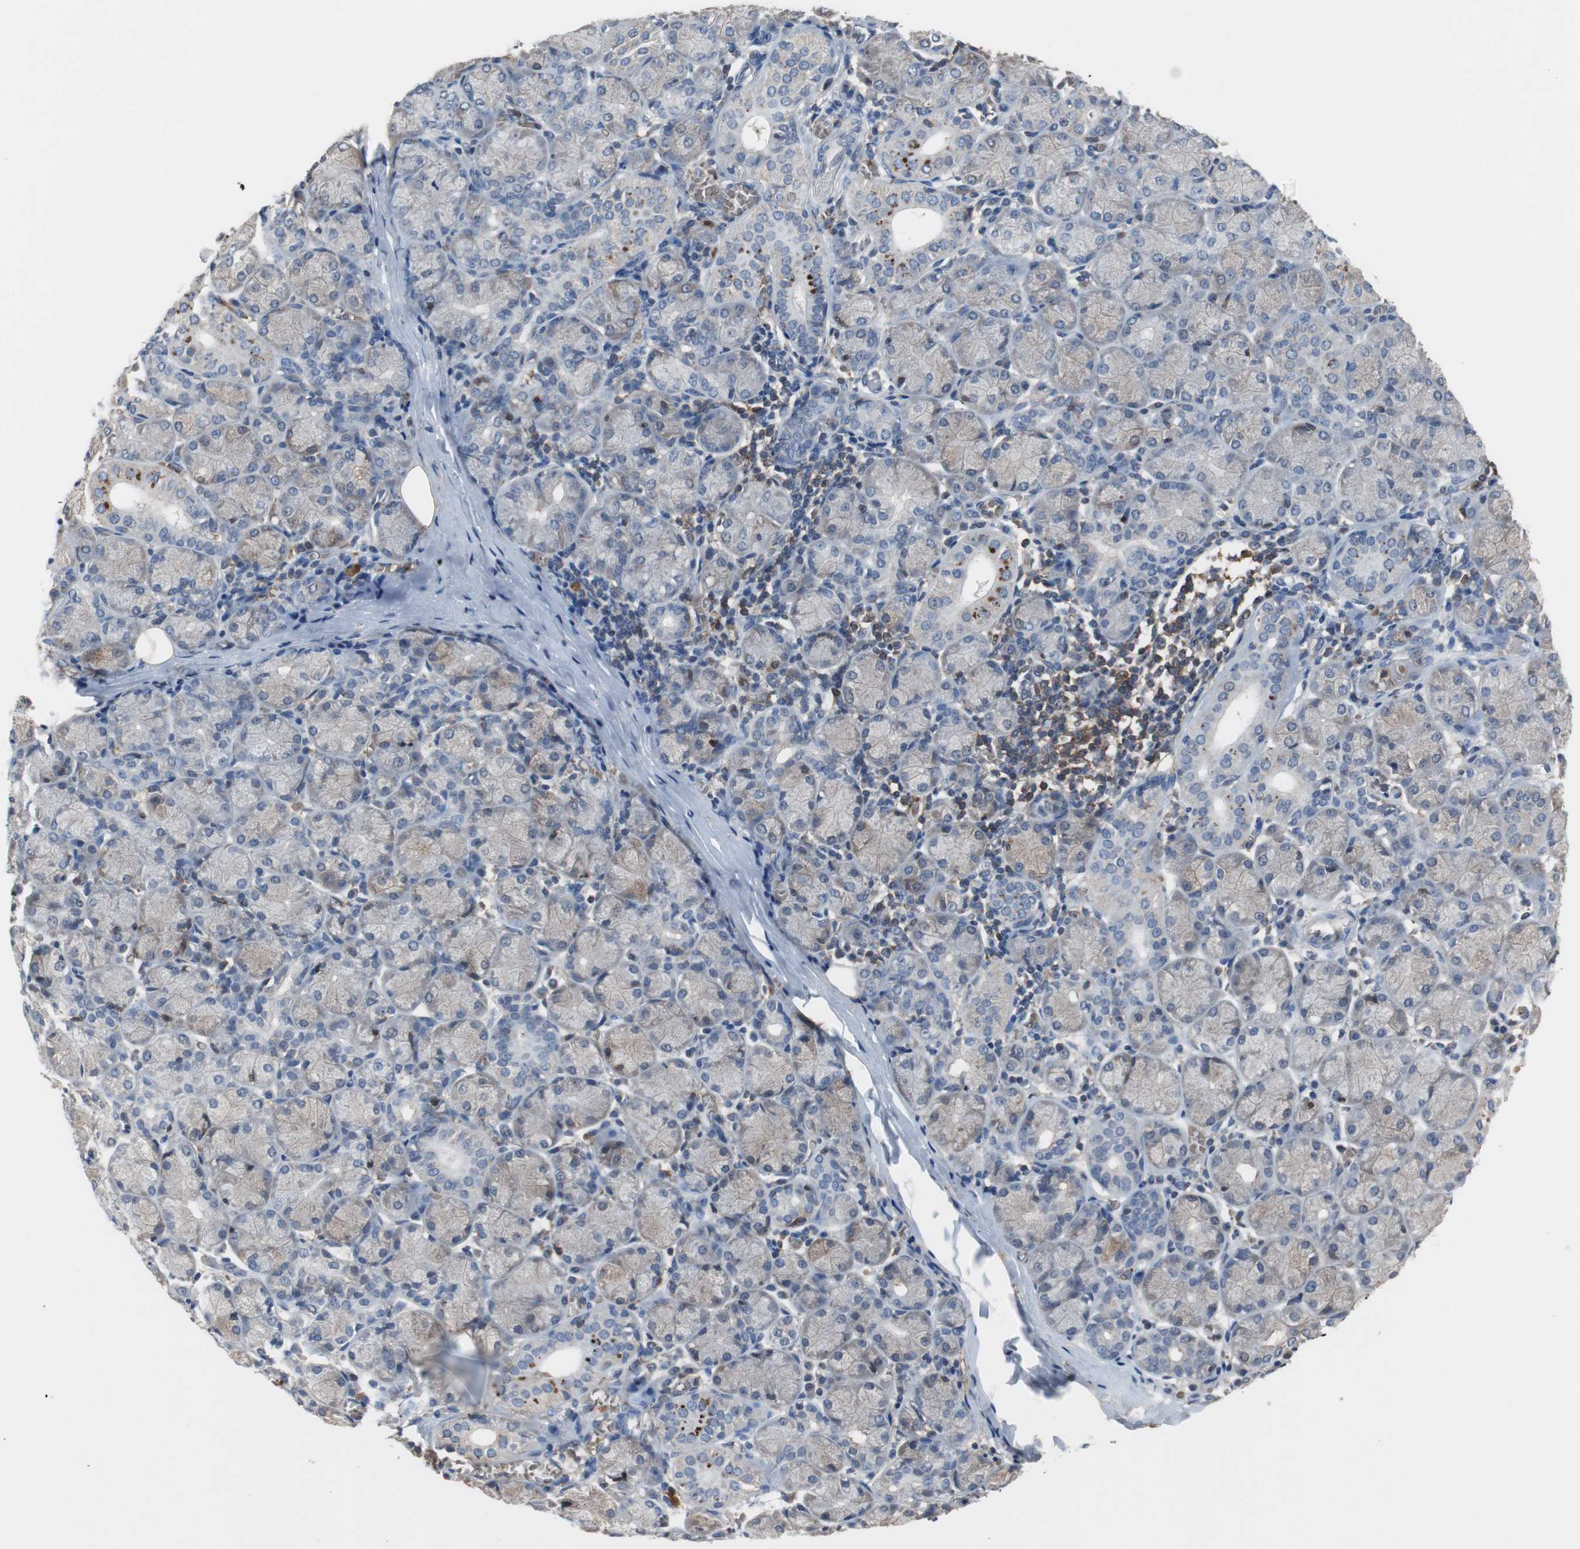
{"staining": {"intensity": "weak", "quantity": "<25%", "location": "cytoplasmic/membranous"}, "tissue": "salivary gland", "cell_type": "Glandular cells", "image_type": "normal", "snomed": [{"axis": "morphology", "description": "Normal tissue, NOS"}, {"axis": "topography", "description": "Salivary gland"}], "caption": "Glandular cells show no significant expression in benign salivary gland. (Immunohistochemistry, brightfield microscopy, high magnification).", "gene": "CALB2", "patient": {"sex": "female", "age": 24}}